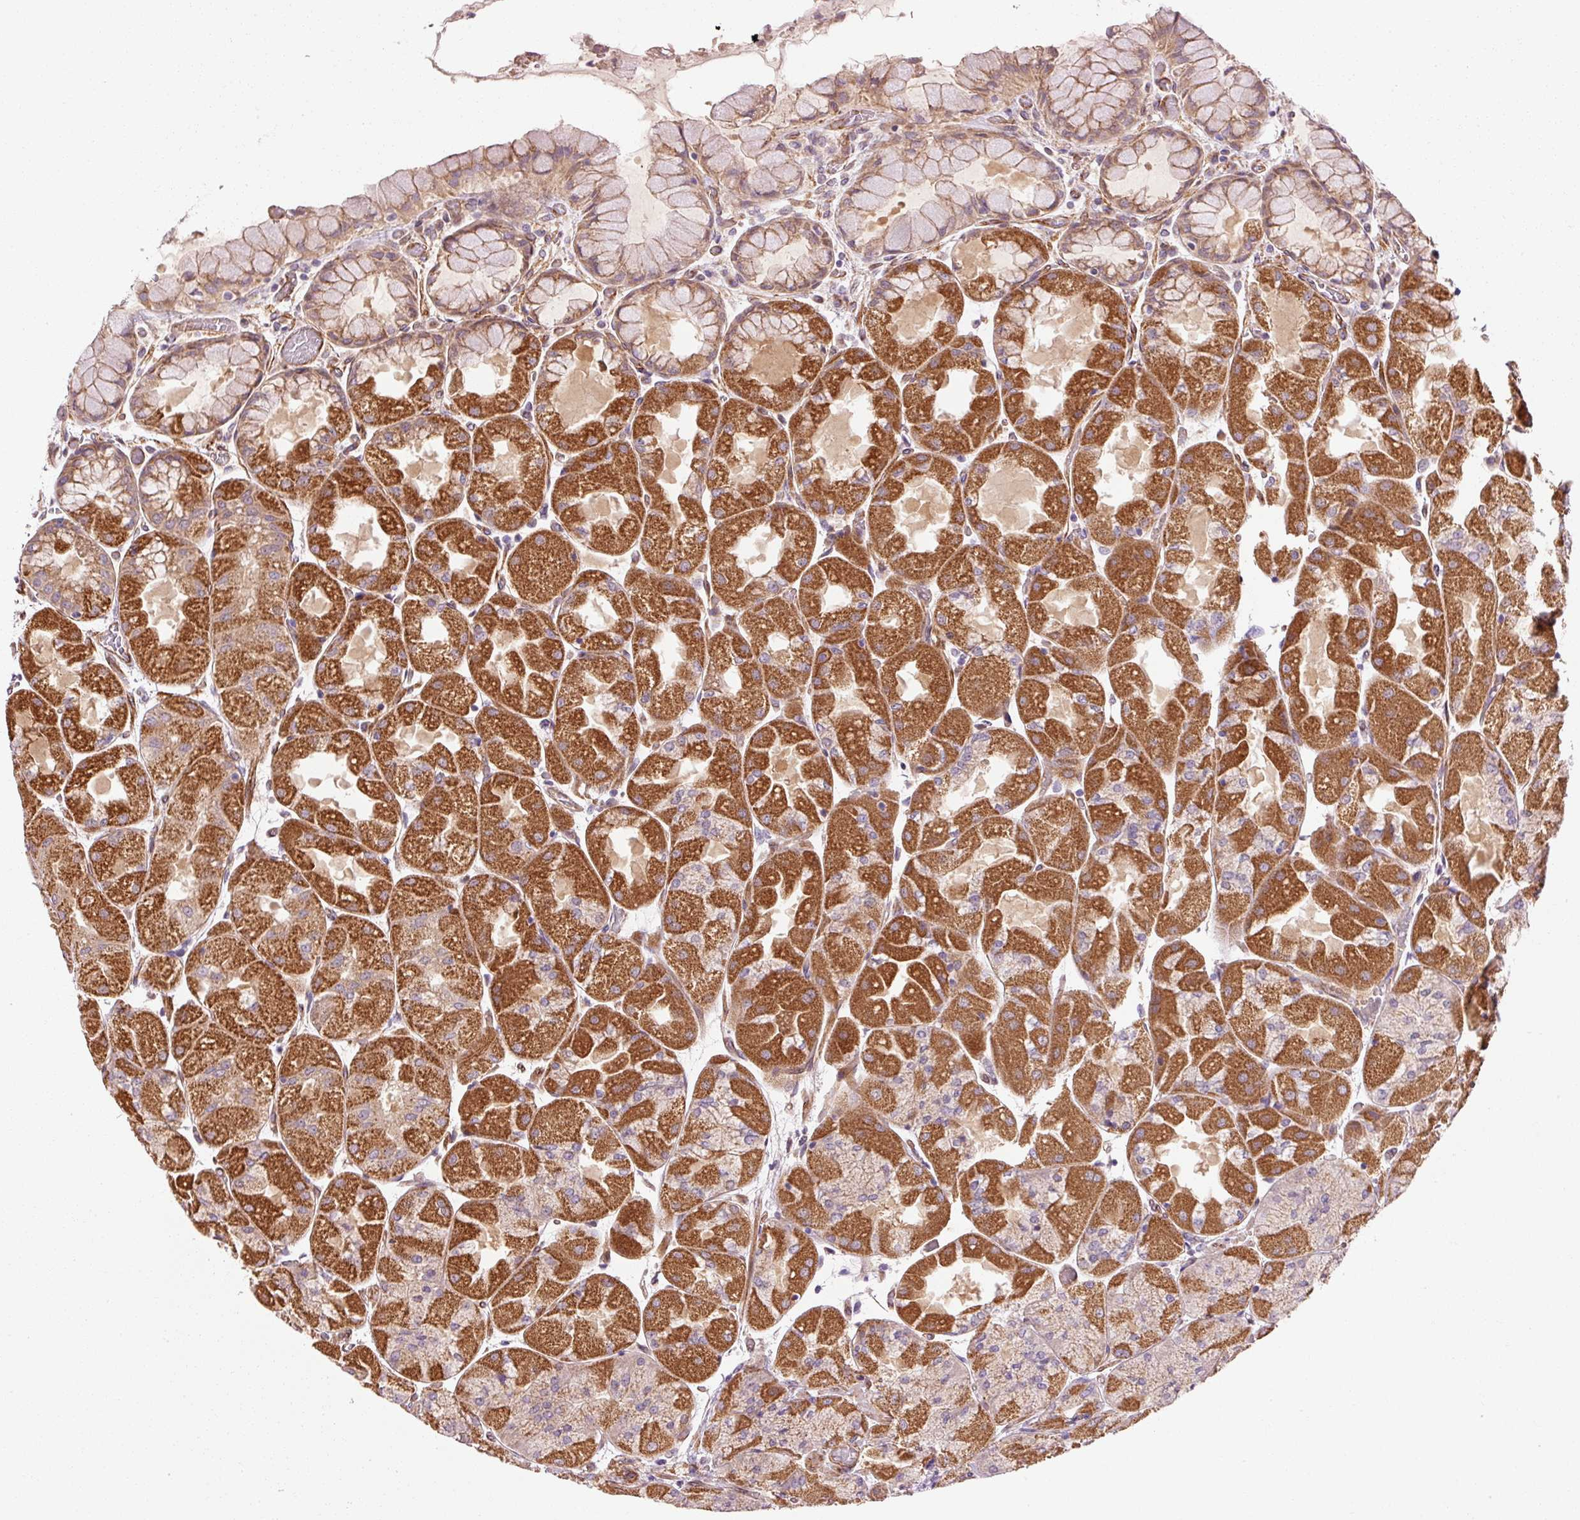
{"staining": {"intensity": "strong", "quantity": ">75%", "location": "cytoplasmic/membranous"}, "tissue": "stomach", "cell_type": "Glandular cells", "image_type": "normal", "snomed": [{"axis": "morphology", "description": "Normal tissue, NOS"}, {"axis": "topography", "description": "Stomach"}], "caption": "Glandular cells reveal strong cytoplasmic/membranous positivity in about >75% of cells in unremarkable stomach.", "gene": "LIMK2", "patient": {"sex": "female", "age": 61}}